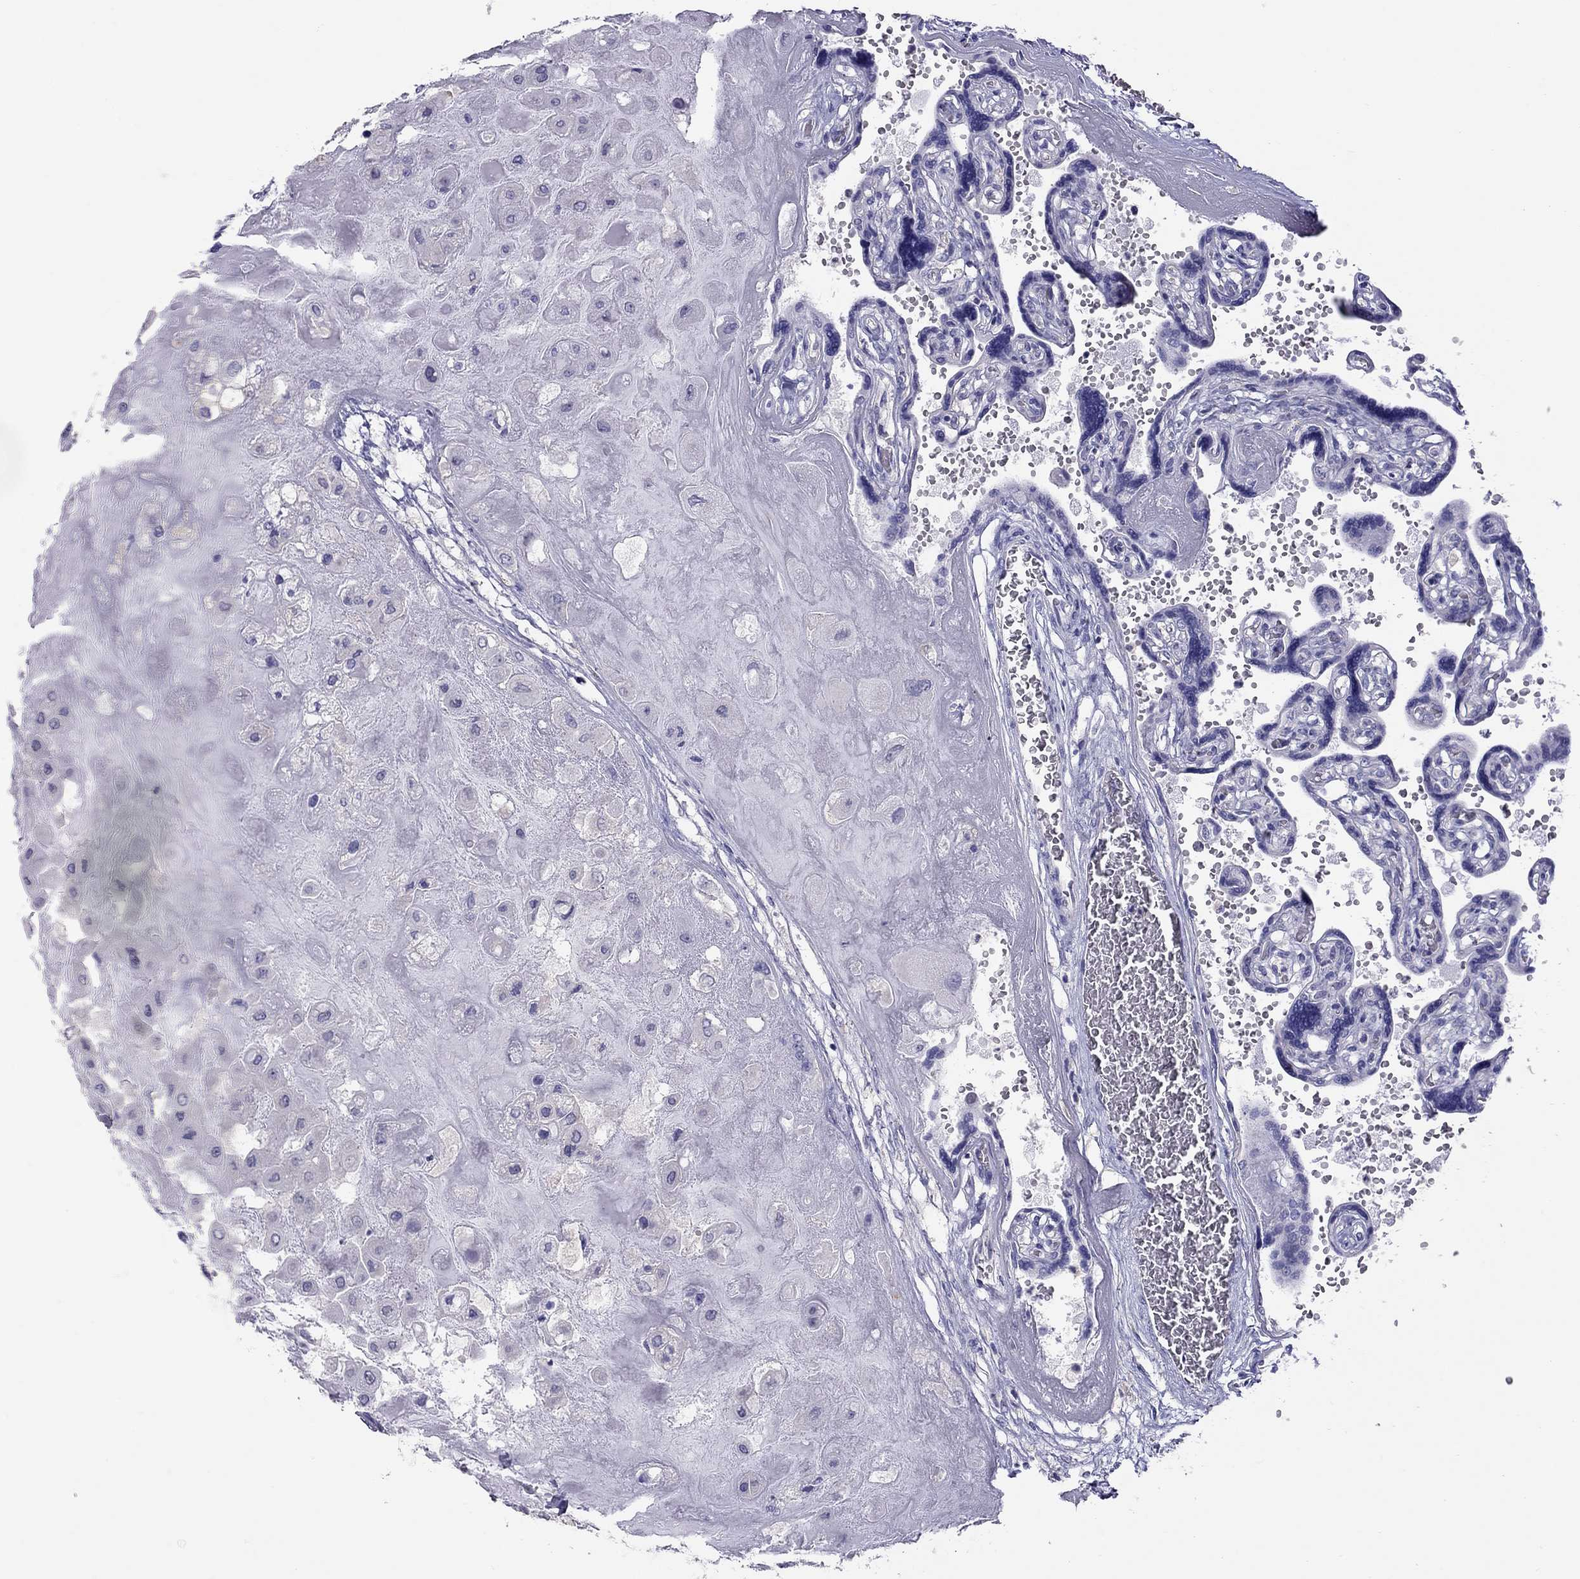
{"staining": {"intensity": "negative", "quantity": "none", "location": "none"}, "tissue": "placenta", "cell_type": "Decidual cells", "image_type": "normal", "snomed": [{"axis": "morphology", "description": "Normal tissue, NOS"}, {"axis": "topography", "description": "Placenta"}], "caption": "DAB (3,3'-diaminobenzidine) immunohistochemical staining of unremarkable placenta displays no significant staining in decidual cells.", "gene": "ALOX15B", "patient": {"sex": "female", "age": 32}}